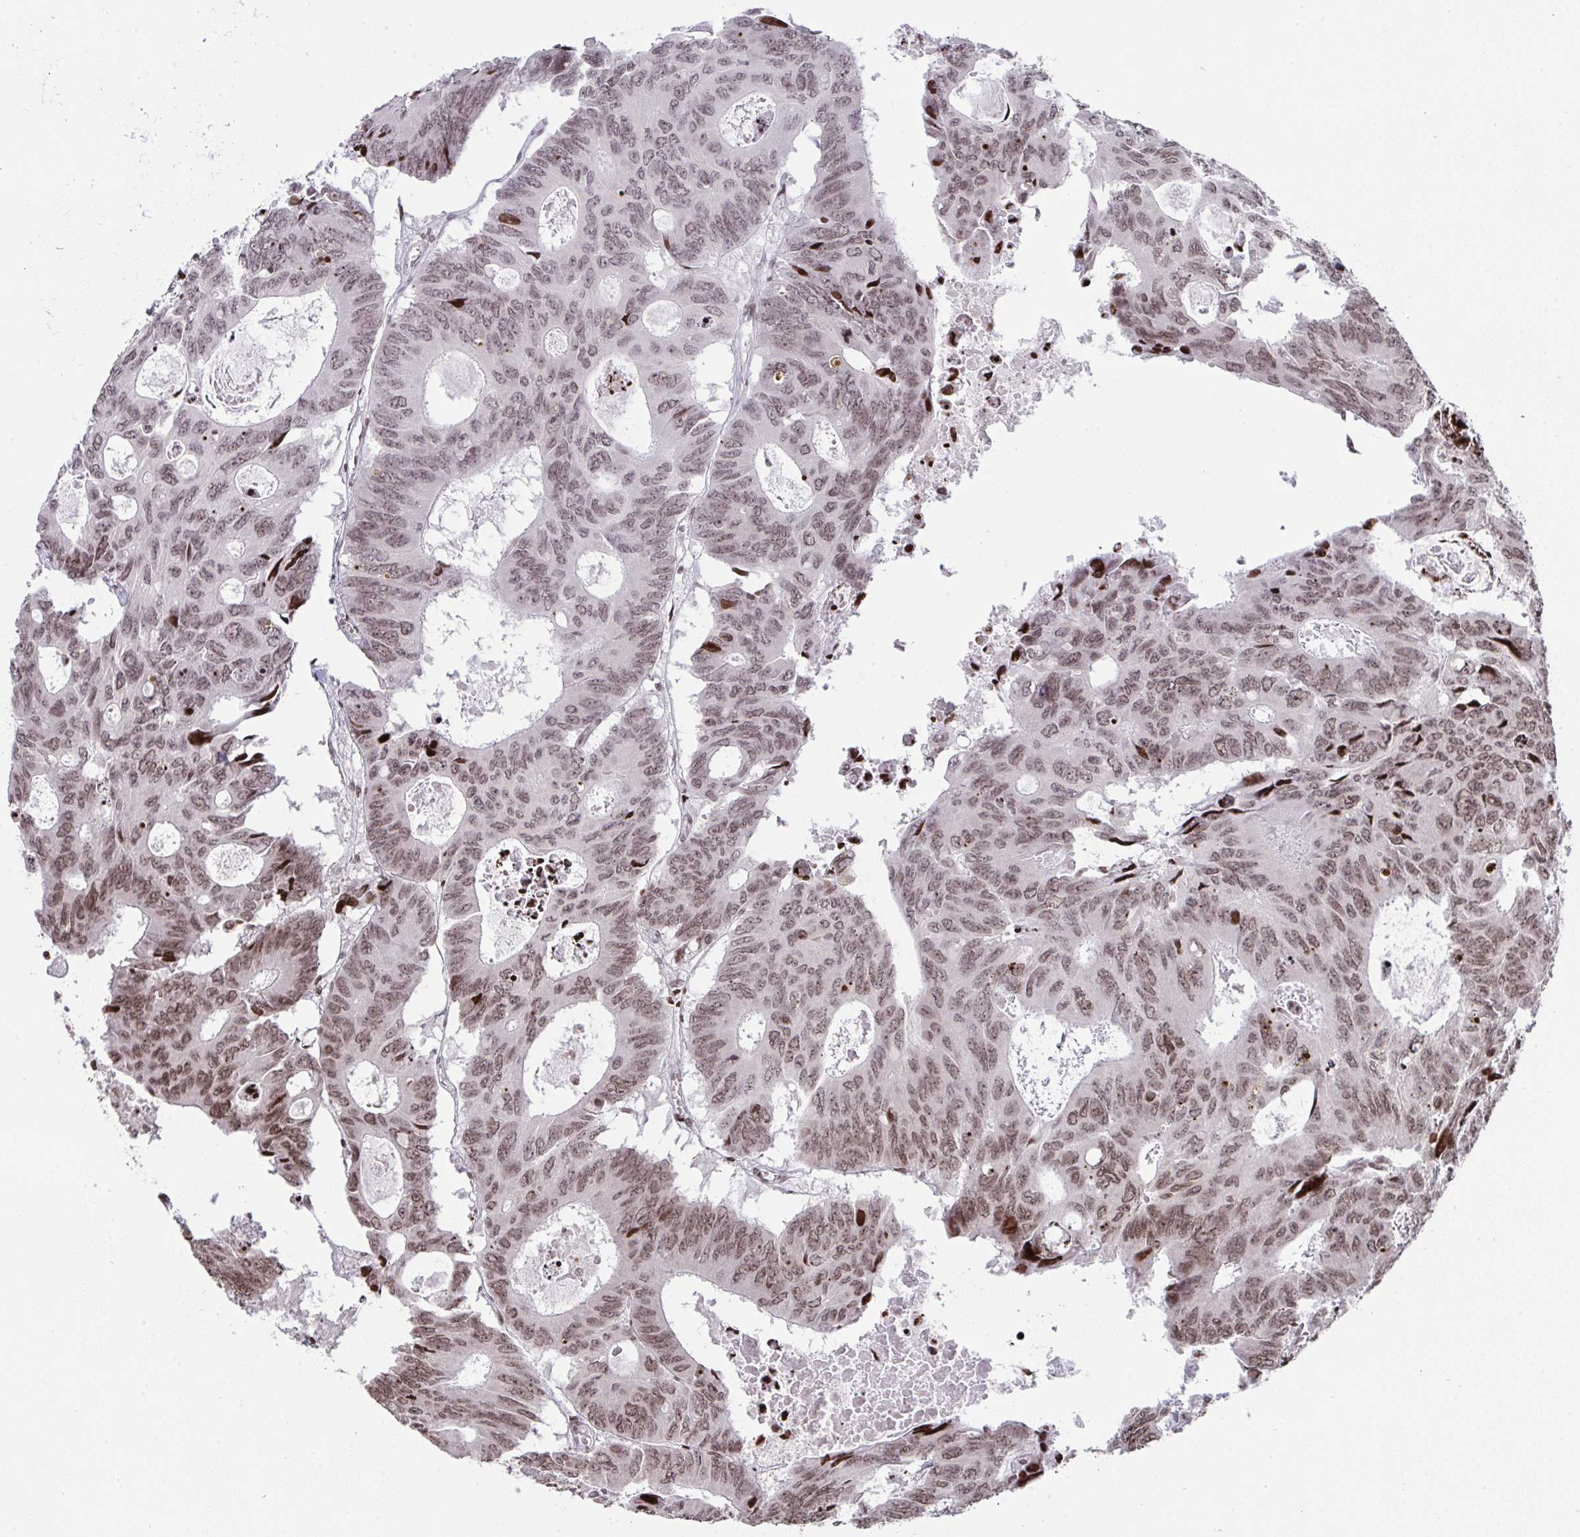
{"staining": {"intensity": "moderate", "quantity": ">75%", "location": "nuclear"}, "tissue": "colorectal cancer", "cell_type": "Tumor cells", "image_type": "cancer", "snomed": [{"axis": "morphology", "description": "Adenocarcinoma, NOS"}, {"axis": "topography", "description": "Rectum"}], "caption": "Human colorectal cancer stained with a brown dye demonstrates moderate nuclear positive expression in approximately >75% of tumor cells.", "gene": "NIP7", "patient": {"sex": "male", "age": 76}}